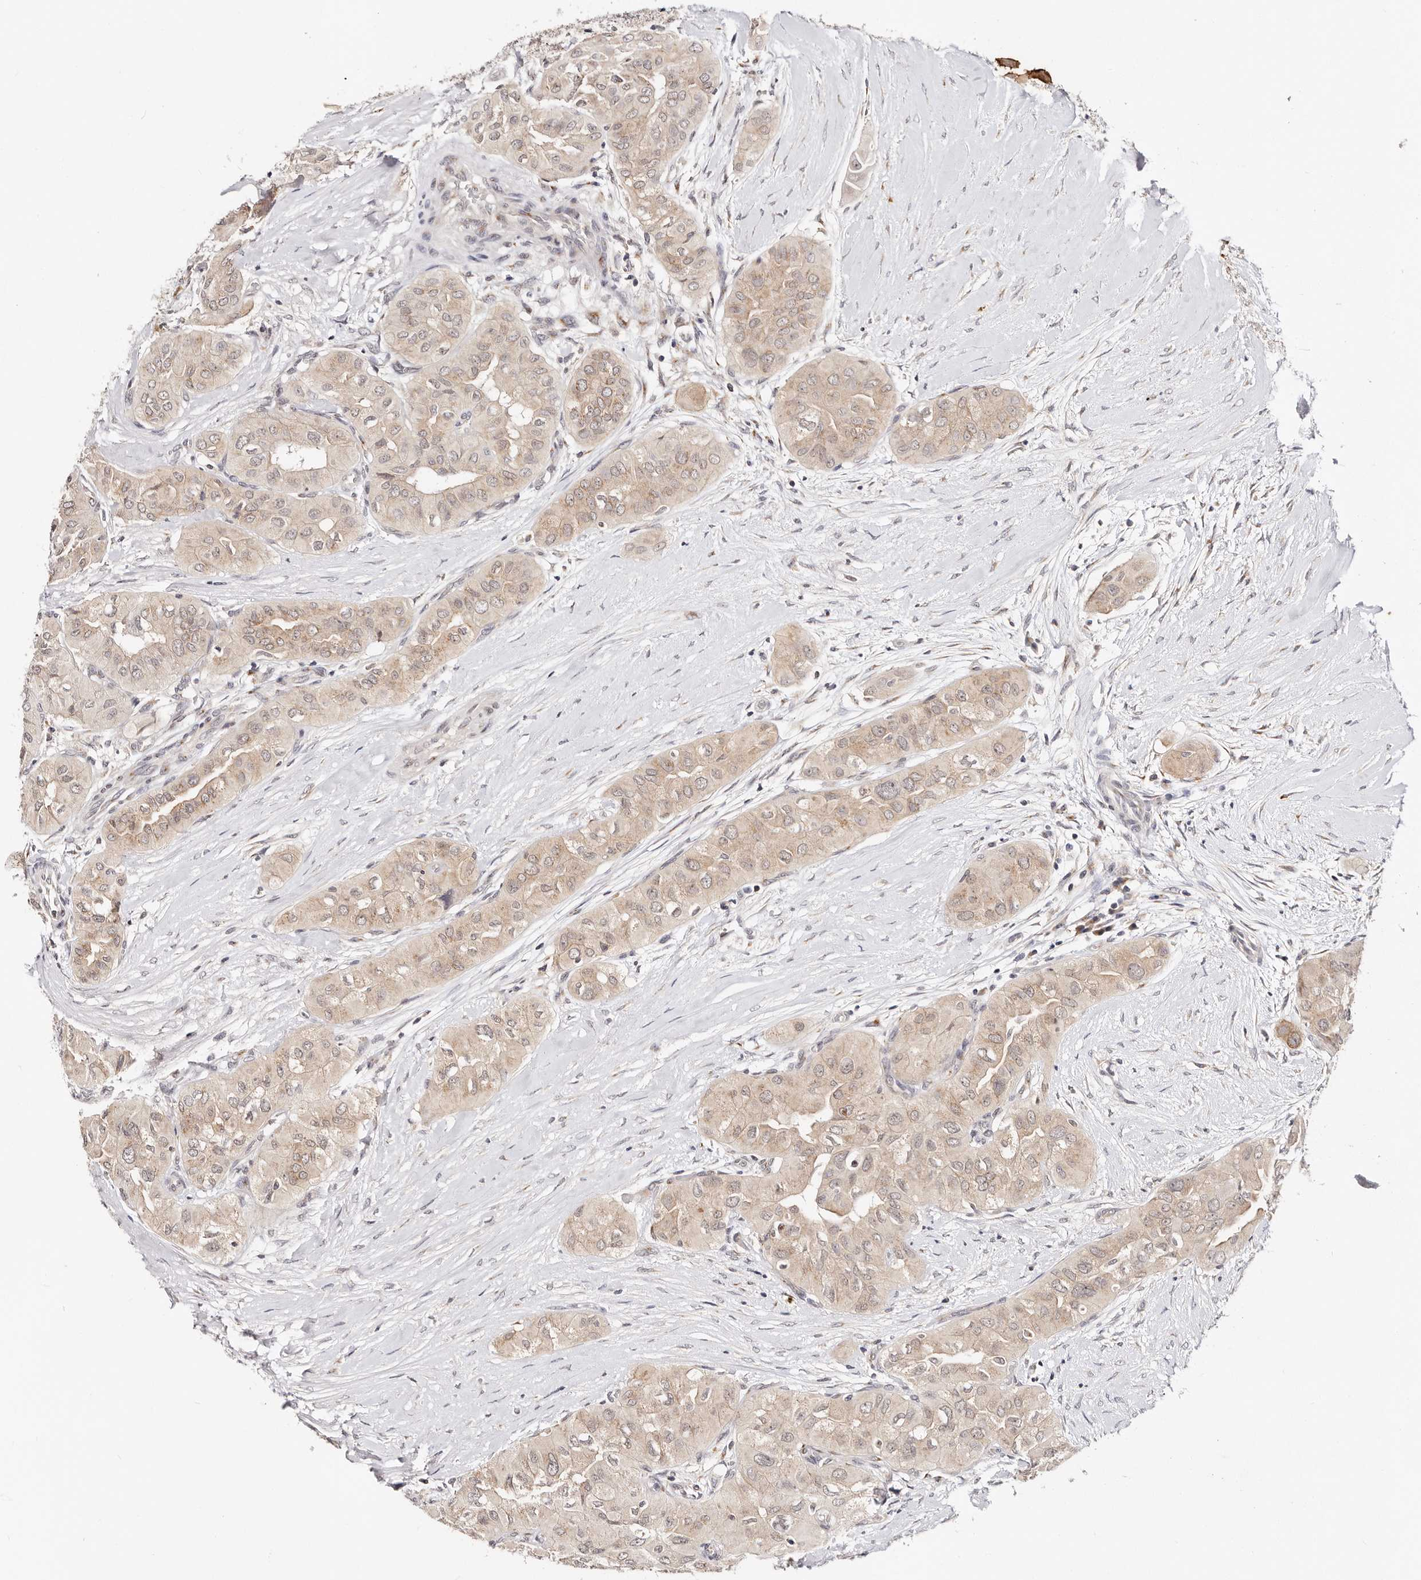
{"staining": {"intensity": "weak", "quantity": "25%-75%", "location": "cytoplasmic/membranous"}, "tissue": "thyroid cancer", "cell_type": "Tumor cells", "image_type": "cancer", "snomed": [{"axis": "morphology", "description": "Papillary adenocarcinoma, NOS"}, {"axis": "topography", "description": "Thyroid gland"}], "caption": "Human thyroid cancer stained with a brown dye shows weak cytoplasmic/membranous positive positivity in approximately 25%-75% of tumor cells.", "gene": "VIPAS39", "patient": {"sex": "female", "age": 59}}